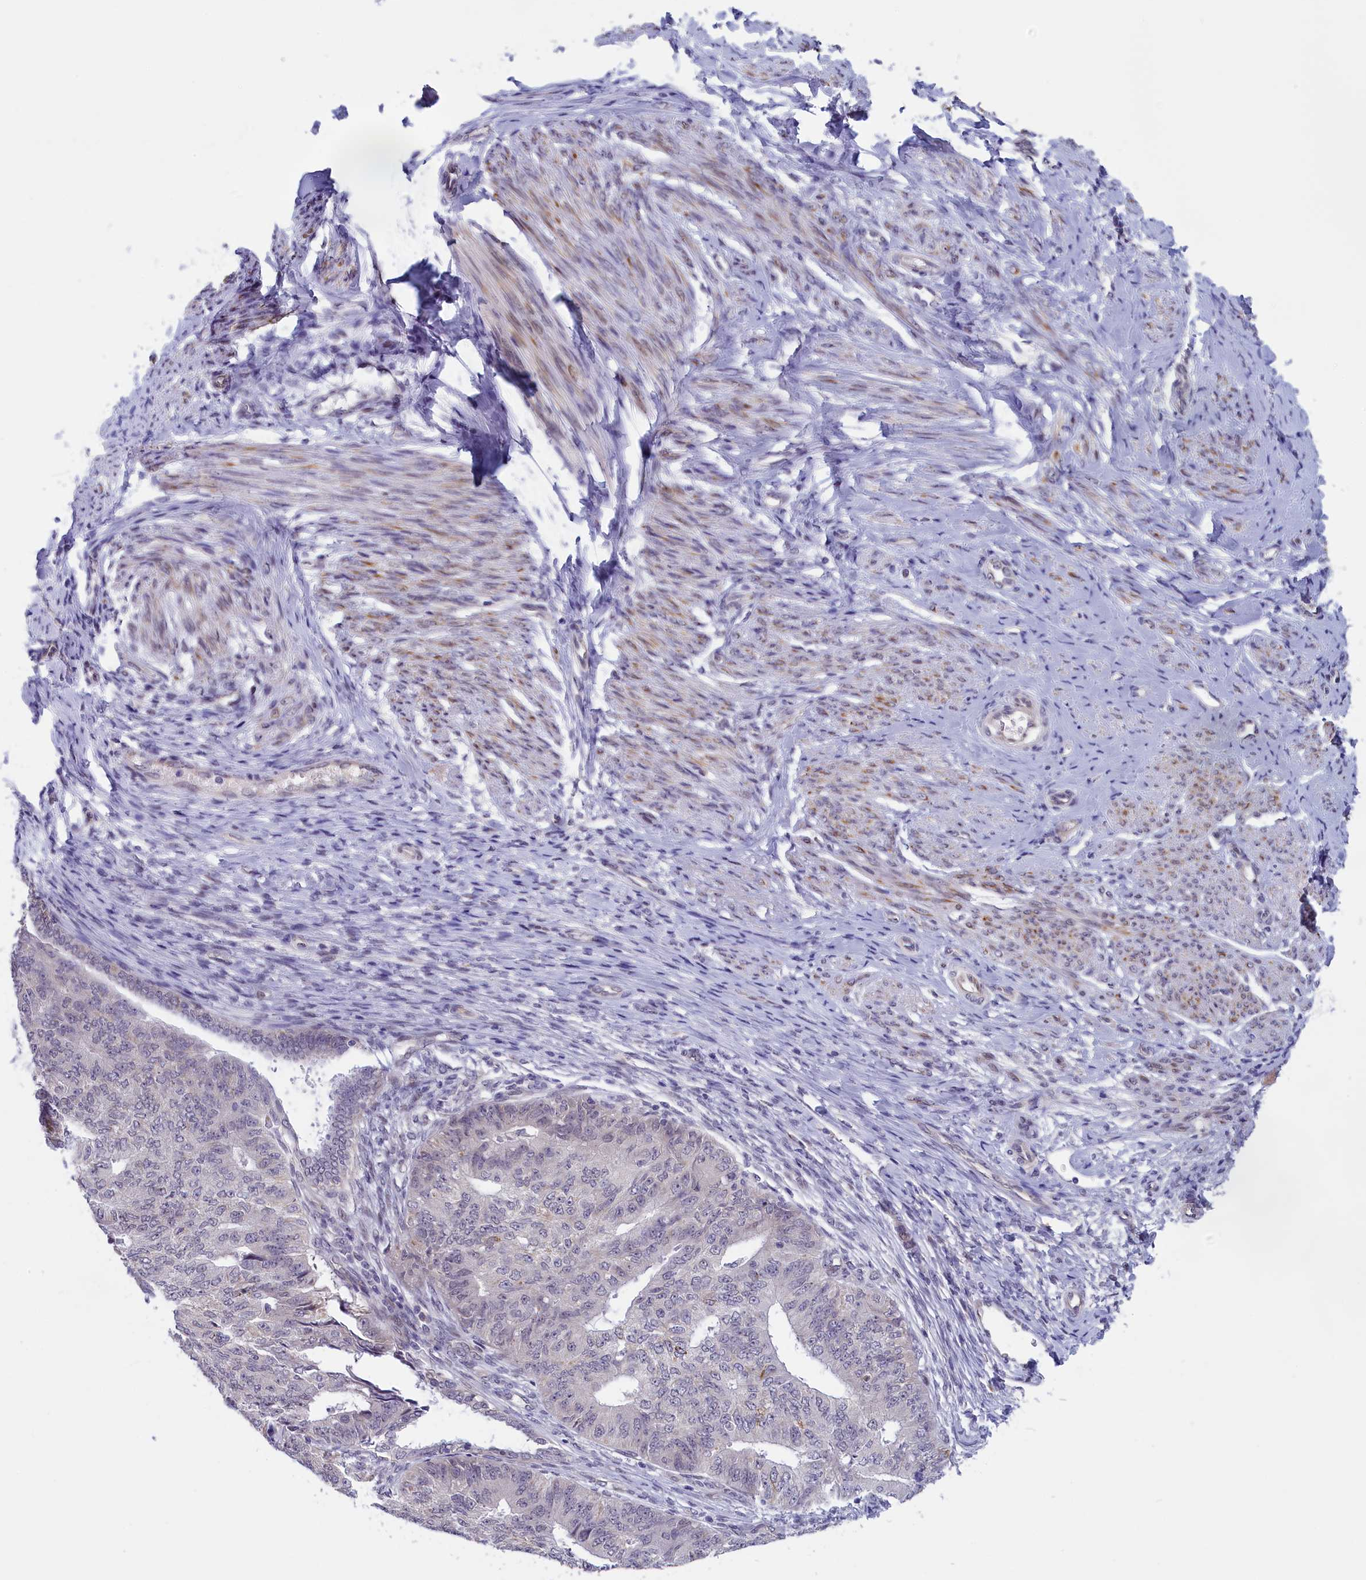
{"staining": {"intensity": "negative", "quantity": "none", "location": "none"}, "tissue": "endometrial cancer", "cell_type": "Tumor cells", "image_type": "cancer", "snomed": [{"axis": "morphology", "description": "Adenocarcinoma, NOS"}, {"axis": "topography", "description": "Endometrium"}], "caption": "Immunohistochemical staining of endometrial adenocarcinoma displays no significant staining in tumor cells.", "gene": "IGFALS", "patient": {"sex": "female", "age": 32}}